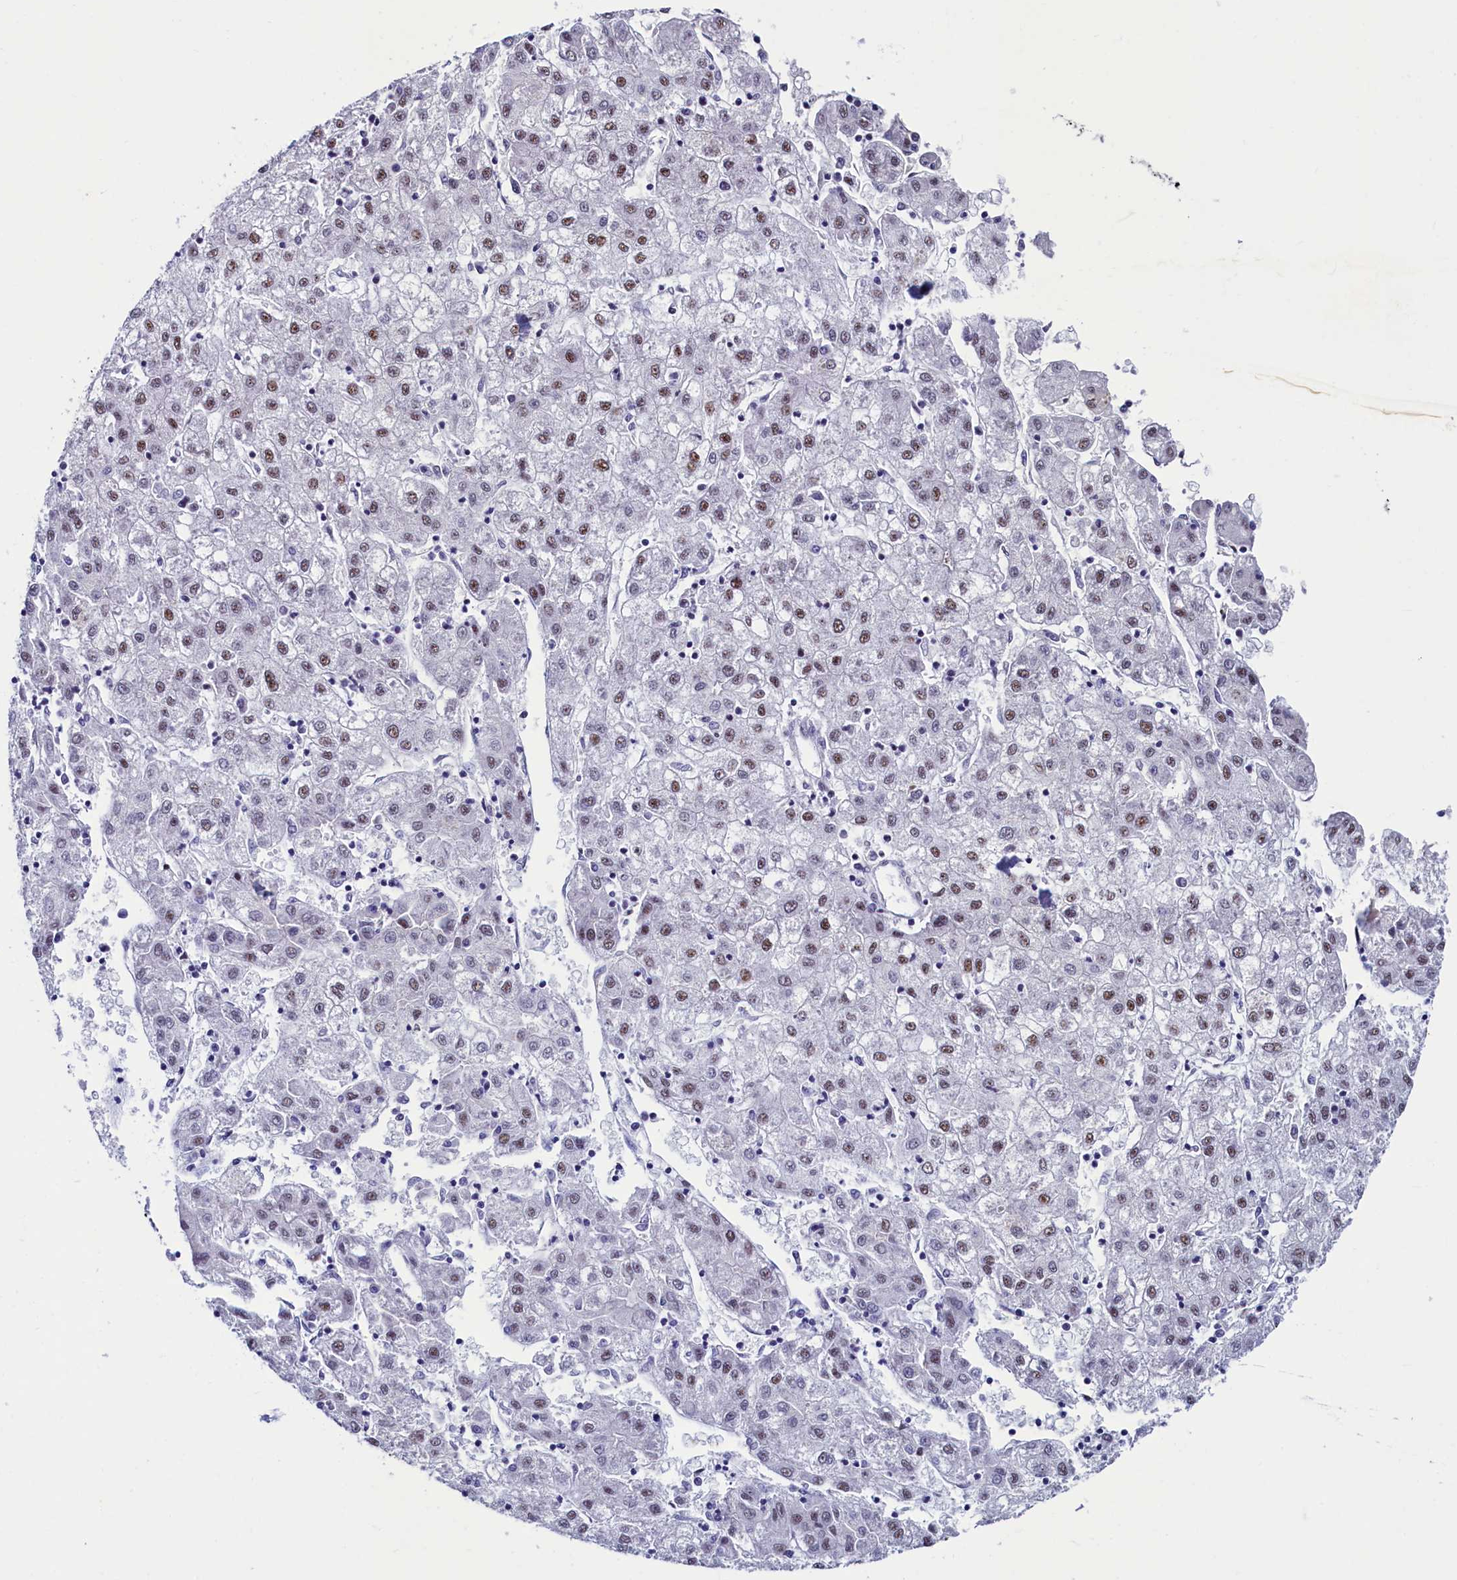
{"staining": {"intensity": "weak", "quantity": "25%-75%", "location": "nuclear"}, "tissue": "liver cancer", "cell_type": "Tumor cells", "image_type": "cancer", "snomed": [{"axis": "morphology", "description": "Carcinoma, Hepatocellular, NOS"}, {"axis": "topography", "description": "Liver"}], "caption": "This photomicrograph reveals immunohistochemistry staining of human liver cancer, with low weak nuclear expression in approximately 25%-75% of tumor cells.", "gene": "SRRM2", "patient": {"sex": "male", "age": 72}}